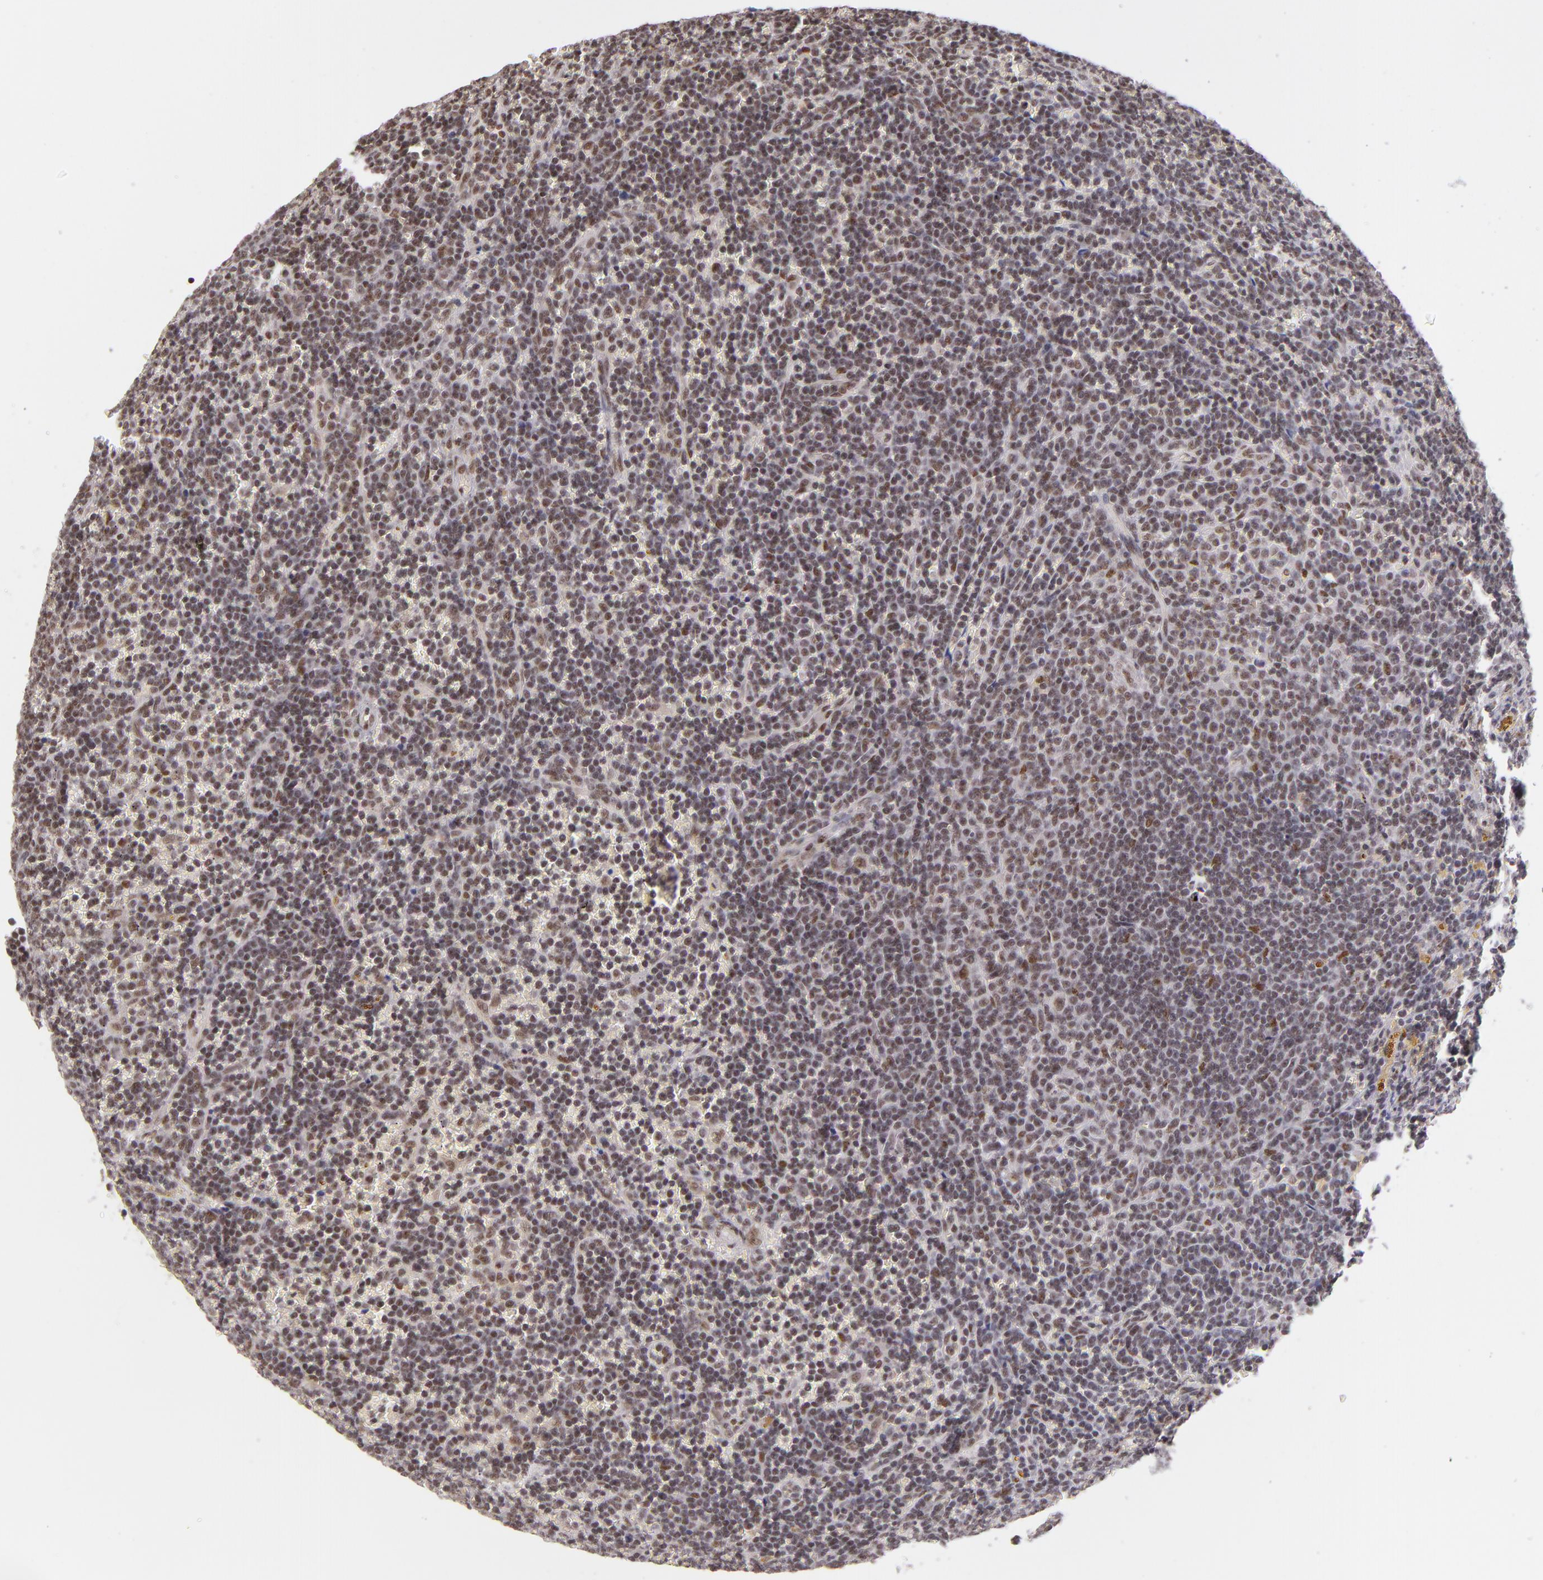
{"staining": {"intensity": "moderate", "quantity": ">75%", "location": "nuclear"}, "tissue": "lymphoma", "cell_type": "Tumor cells", "image_type": "cancer", "snomed": [{"axis": "morphology", "description": "Malignant lymphoma, non-Hodgkin's type, Low grade"}, {"axis": "topography", "description": "Spleen"}], "caption": "About >75% of tumor cells in human low-grade malignant lymphoma, non-Hodgkin's type reveal moderate nuclear protein positivity as visualized by brown immunohistochemical staining.", "gene": "ZNF148", "patient": {"sex": "male", "age": 80}}